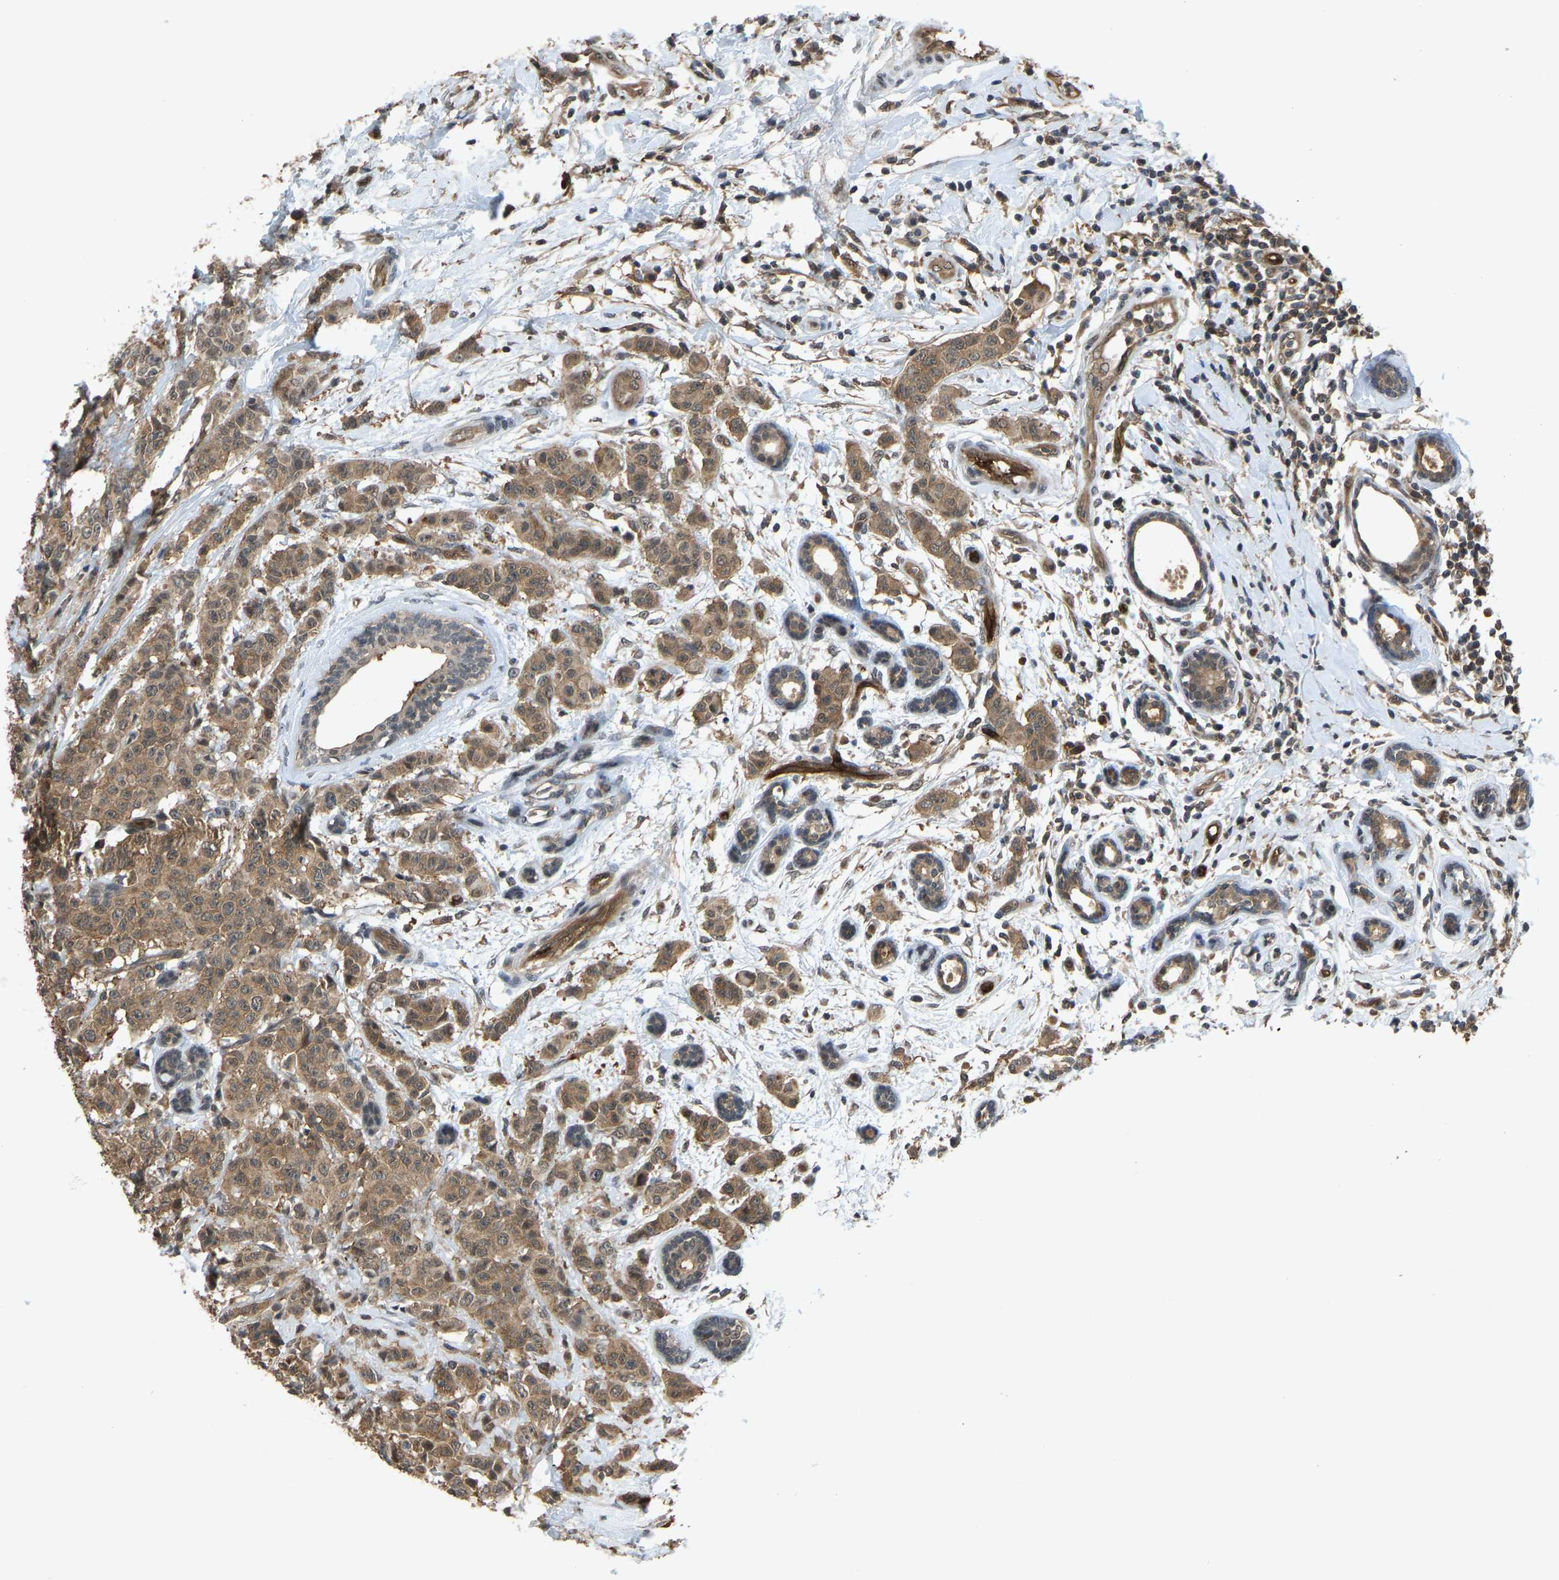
{"staining": {"intensity": "moderate", "quantity": ">75%", "location": "cytoplasmic/membranous"}, "tissue": "breast cancer", "cell_type": "Tumor cells", "image_type": "cancer", "snomed": [{"axis": "morphology", "description": "Normal tissue, NOS"}, {"axis": "morphology", "description": "Duct carcinoma"}, {"axis": "topography", "description": "Breast"}], "caption": "Immunohistochemical staining of breast cancer (infiltrating ductal carcinoma) shows medium levels of moderate cytoplasmic/membranous staining in about >75% of tumor cells. (DAB (3,3'-diaminobenzidine) IHC with brightfield microscopy, high magnification).", "gene": "CCT8", "patient": {"sex": "female", "age": 40}}